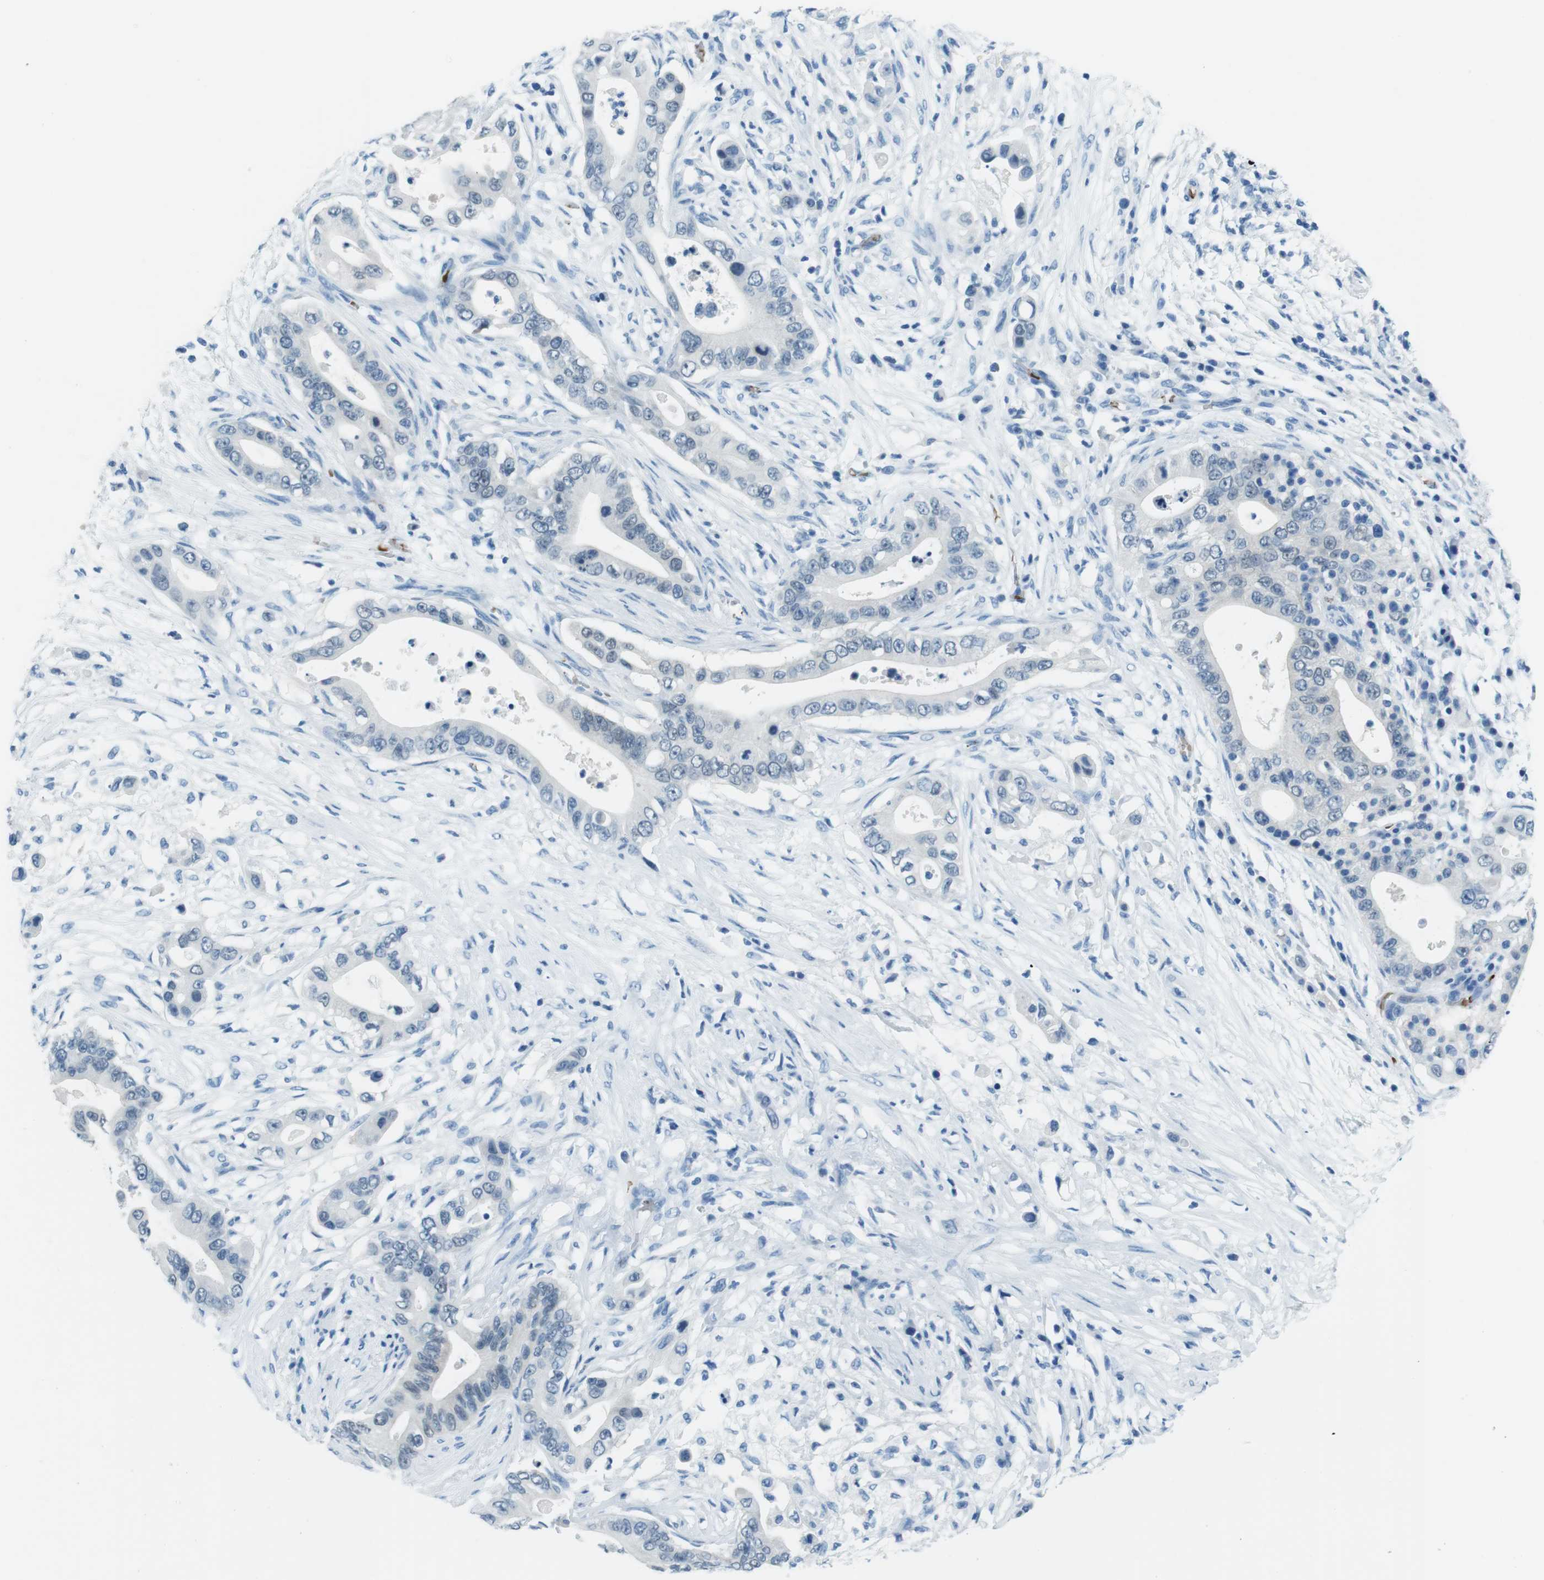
{"staining": {"intensity": "negative", "quantity": "none", "location": "none"}, "tissue": "pancreatic cancer", "cell_type": "Tumor cells", "image_type": "cancer", "snomed": [{"axis": "morphology", "description": "Adenocarcinoma, NOS"}, {"axis": "topography", "description": "Pancreas"}], "caption": "This is an immunohistochemistry histopathology image of human pancreatic adenocarcinoma. There is no staining in tumor cells.", "gene": "TFAP2C", "patient": {"sex": "male", "age": 77}}